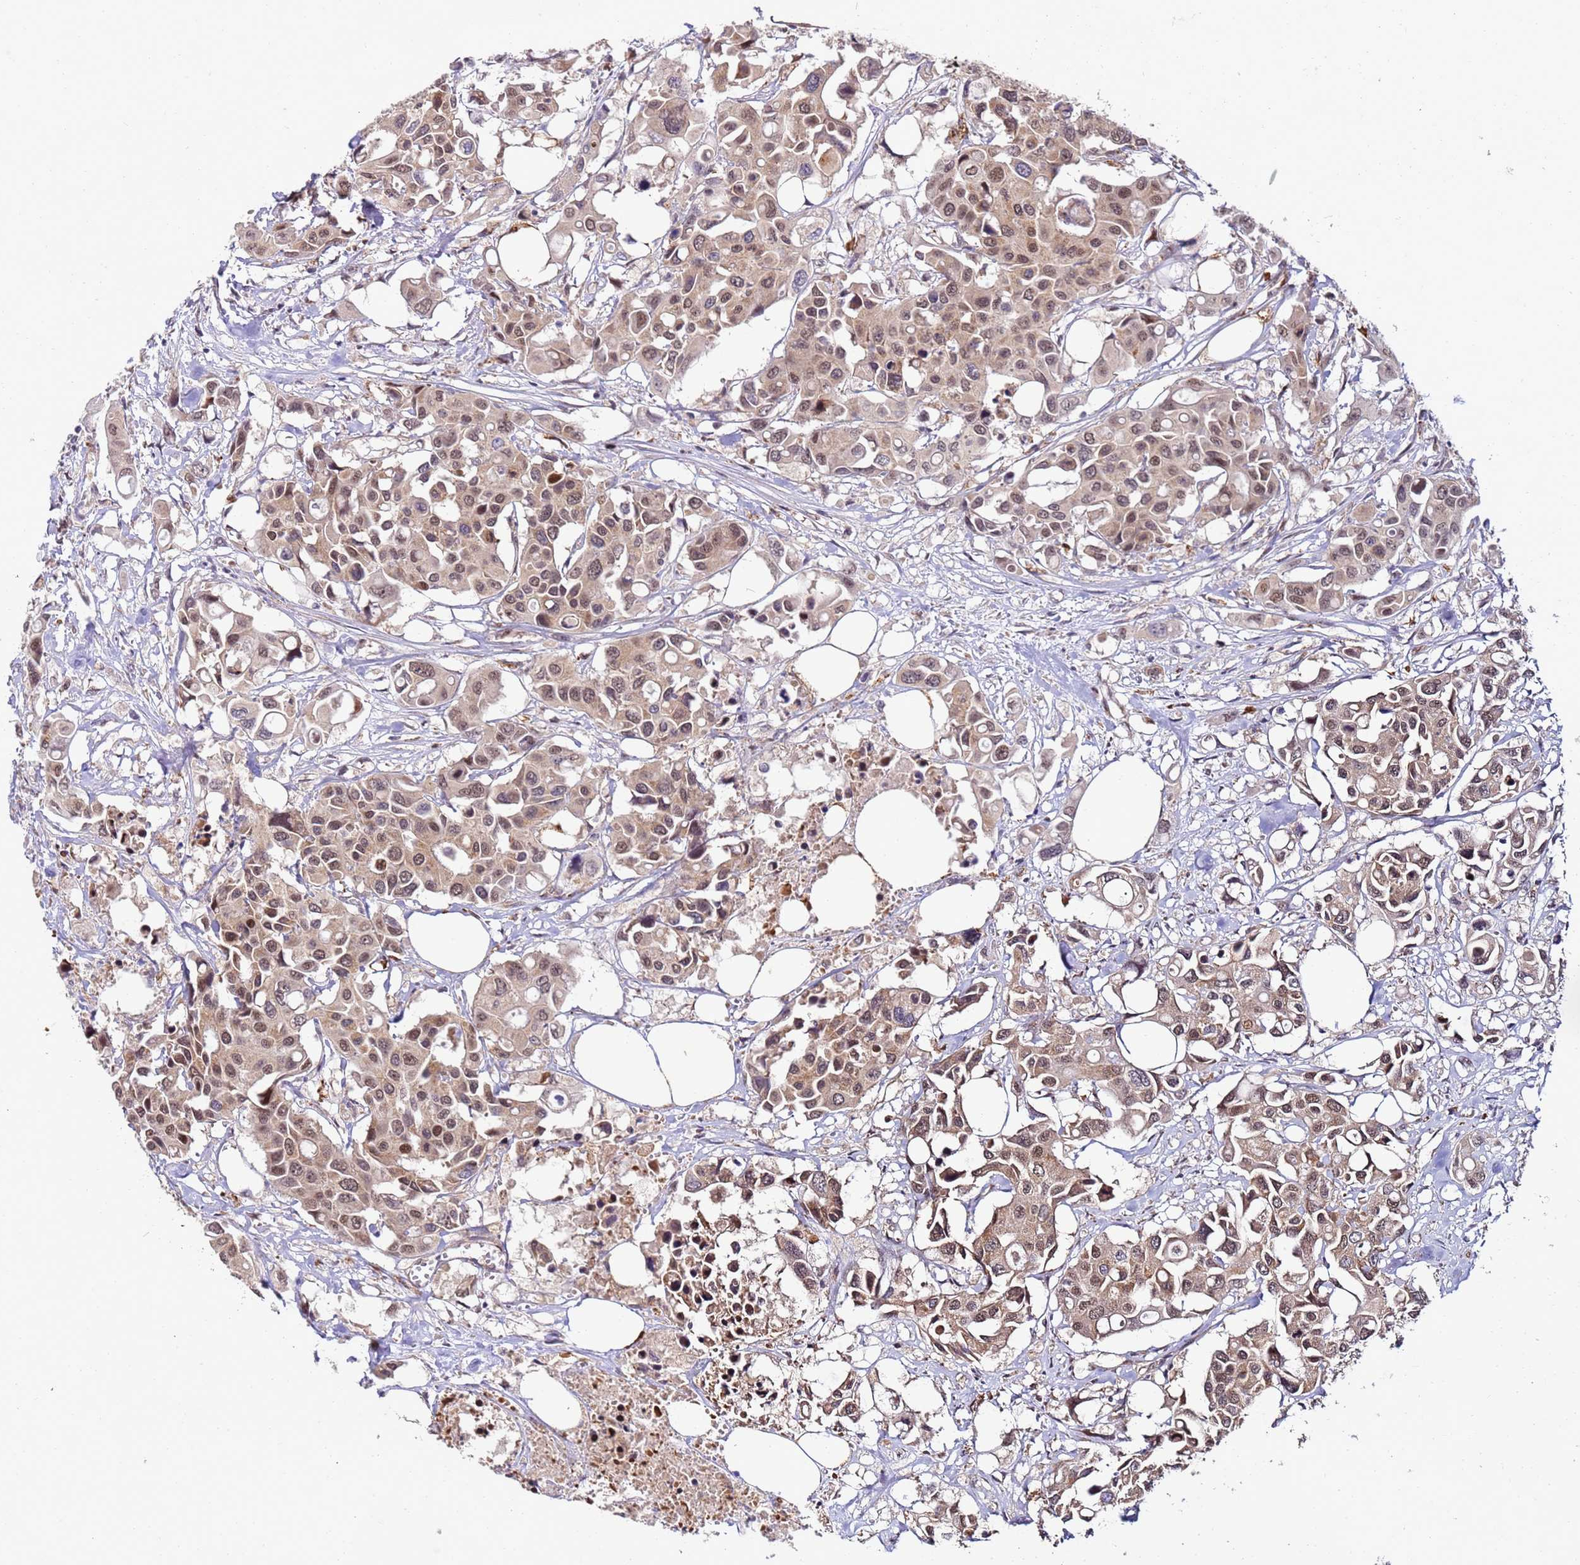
{"staining": {"intensity": "moderate", "quantity": ">75%", "location": "nuclear"}, "tissue": "colorectal cancer", "cell_type": "Tumor cells", "image_type": "cancer", "snomed": [{"axis": "morphology", "description": "Adenocarcinoma, NOS"}, {"axis": "topography", "description": "Colon"}], "caption": "The image reveals immunohistochemical staining of colorectal cancer (adenocarcinoma). There is moderate nuclear staining is present in approximately >75% of tumor cells.", "gene": "RAPGEF3", "patient": {"sex": "male", "age": 77}}